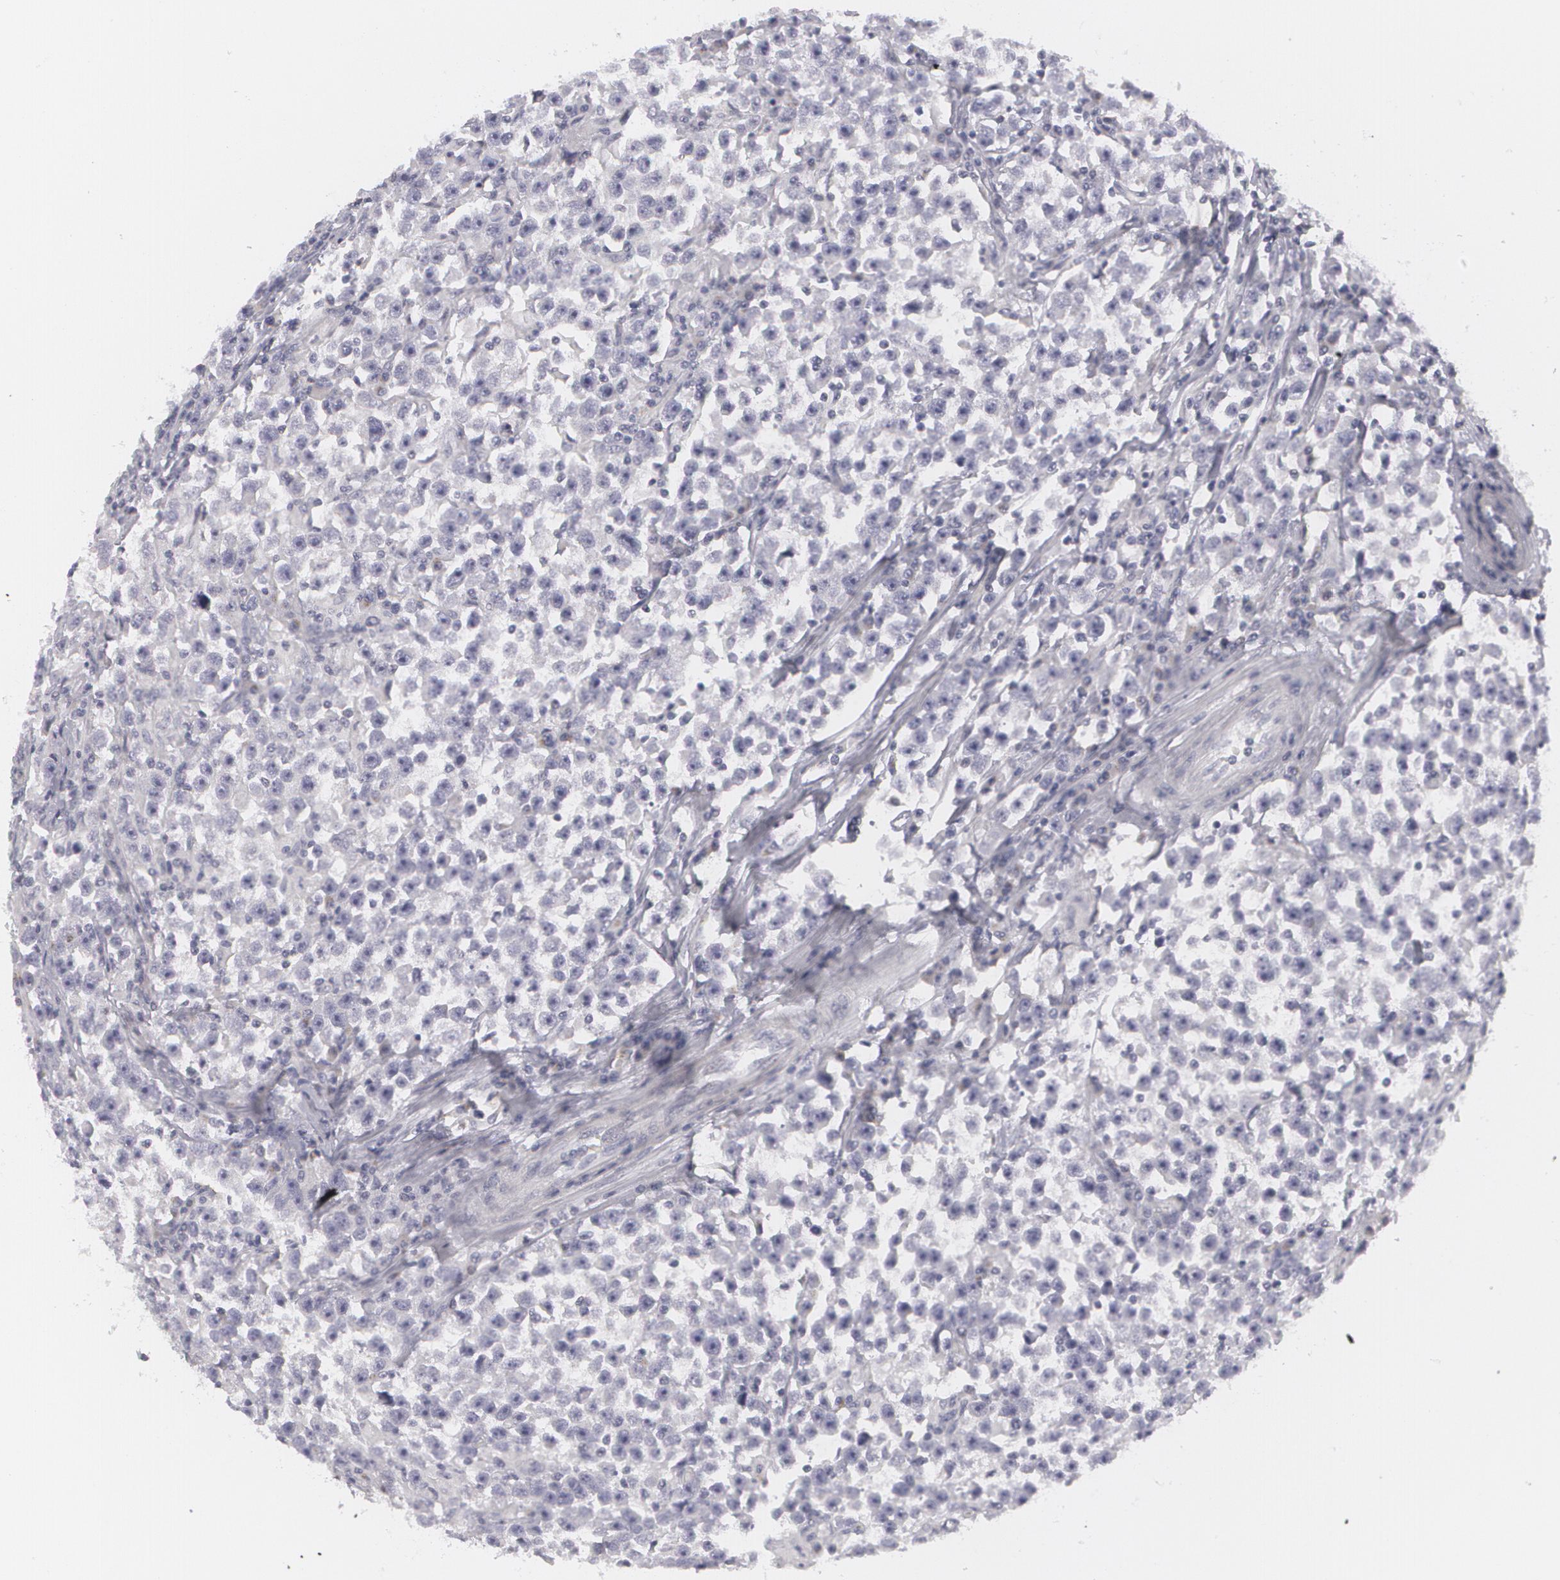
{"staining": {"intensity": "negative", "quantity": "none", "location": "none"}, "tissue": "testis cancer", "cell_type": "Tumor cells", "image_type": "cancer", "snomed": [{"axis": "morphology", "description": "Seminoma, NOS"}, {"axis": "topography", "description": "Testis"}], "caption": "Immunohistochemistry (IHC) image of seminoma (testis) stained for a protein (brown), which demonstrates no staining in tumor cells.", "gene": "MBNL3", "patient": {"sex": "male", "age": 33}}